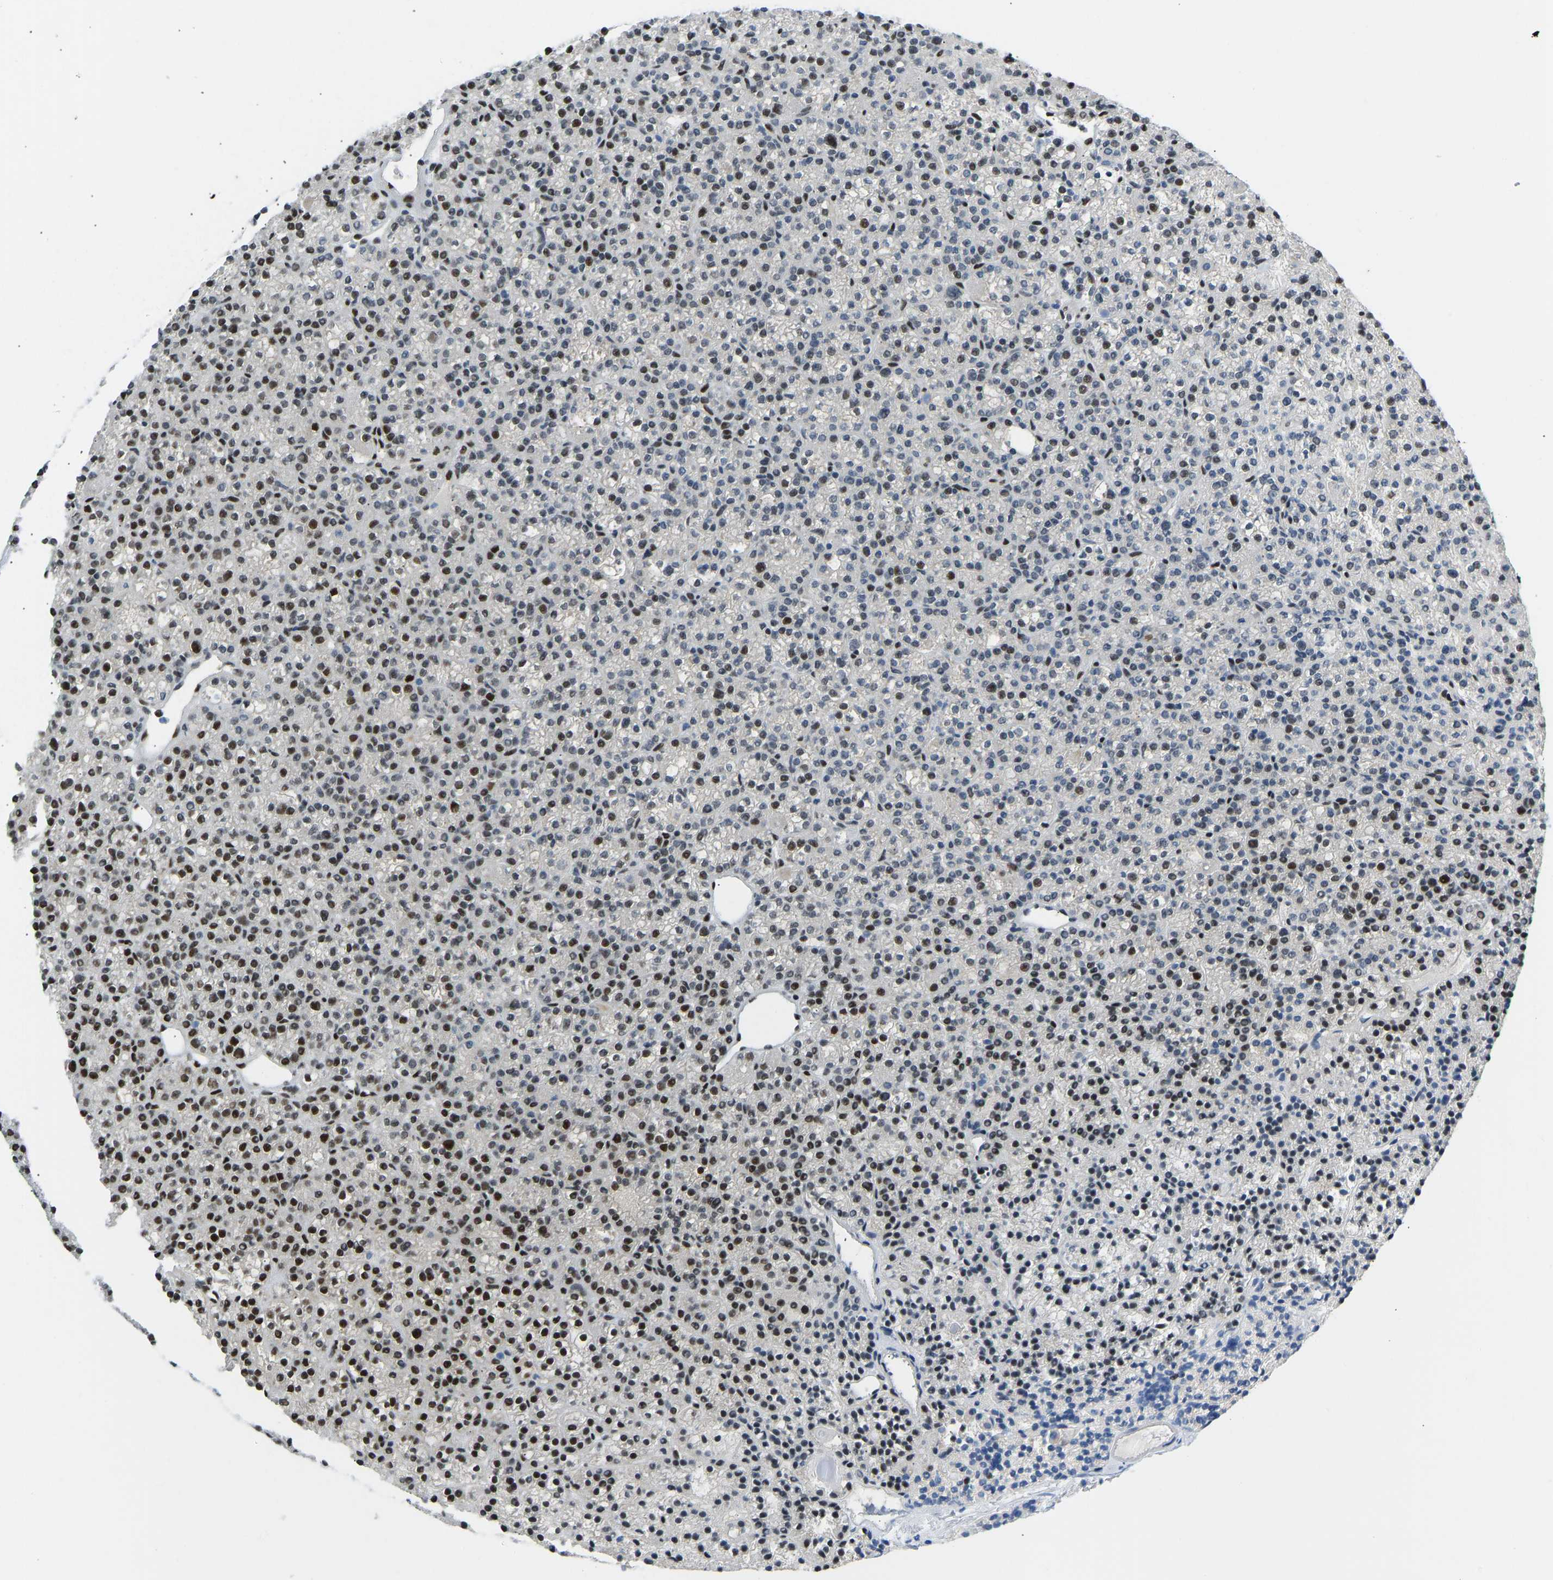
{"staining": {"intensity": "strong", "quantity": "25%-75%", "location": "nuclear"}, "tissue": "parathyroid gland", "cell_type": "Glandular cells", "image_type": "normal", "snomed": [{"axis": "morphology", "description": "Normal tissue, NOS"}, {"axis": "morphology", "description": "Adenoma, NOS"}, {"axis": "topography", "description": "Parathyroid gland"}], "caption": "Immunohistochemistry (IHC) staining of unremarkable parathyroid gland, which exhibits high levels of strong nuclear positivity in approximately 25%-75% of glandular cells indicating strong nuclear protein positivity. The staining was performed using DAB (brown) for protein detection and nuclei were counterstained in hematoxylin (blue).", "gene": "FOXK1", "patient": {"sex": "female", "age": 64}}